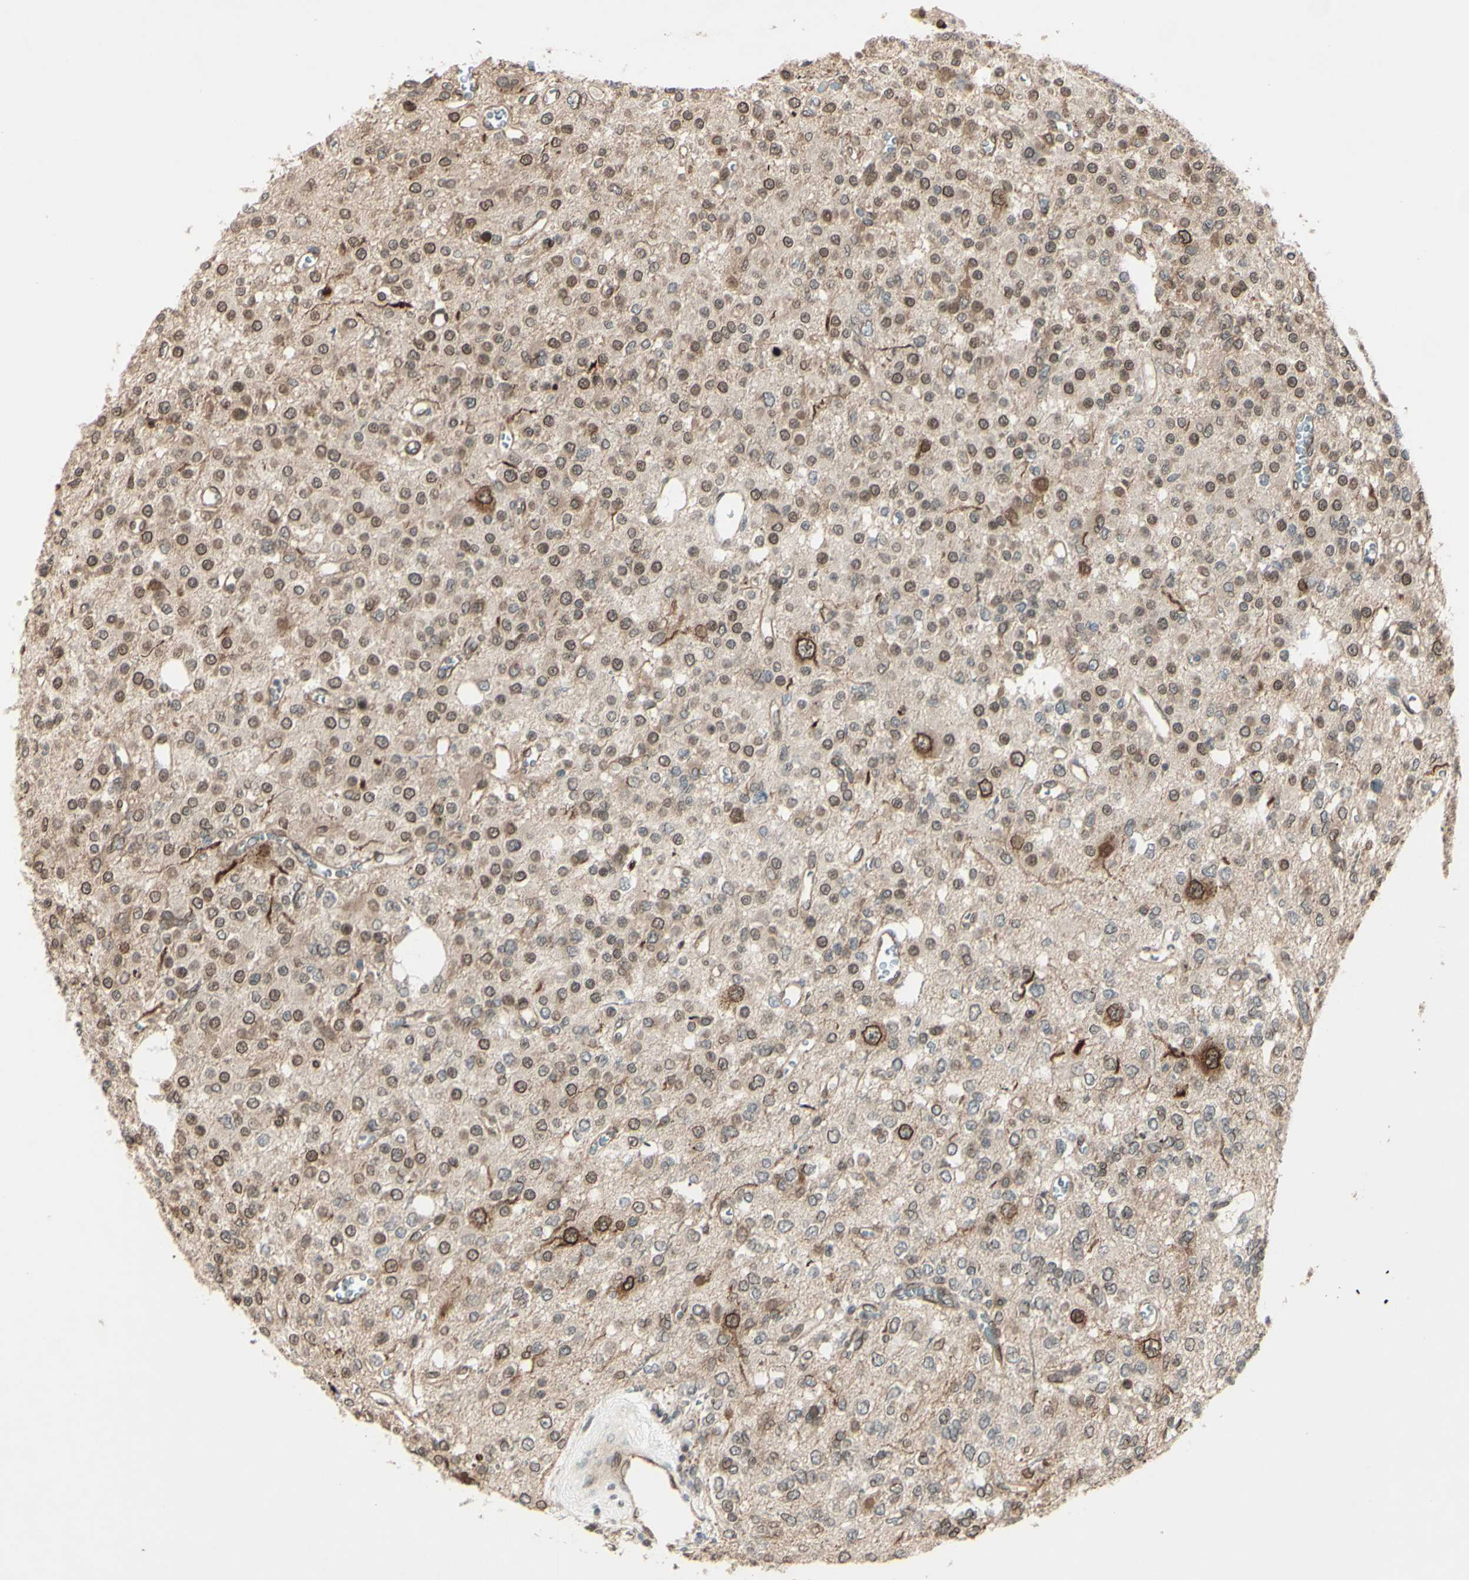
{"staining": {"intensity": "moderate", "quantity": ">75%", "location": "cytoplasmic/membranous,nuclear"}, "tissue": "glioma", "cell_type": "Tumor cells", "image_type": "cancer", "snomed": [{"axis": "morphology", "description": "Glioma, malignant, Low grade"}, {"axis": "topography", "description": "Brain"}], "caption": "Immunohistochemistry (DAB (3,3'-diaminobenzidine)) staining of human low-grade glioma (malignant) shows moderate cytoplasmic/membranous and nuclear protein expression in approximately >75% of tumor cells. The protein is stained brown, and the nuclei are stained in blue (DAB IHC with brightfield microscopy, high magnification).", "gene": "MLF2", "patient": {"sex": "male", "age": 38}}